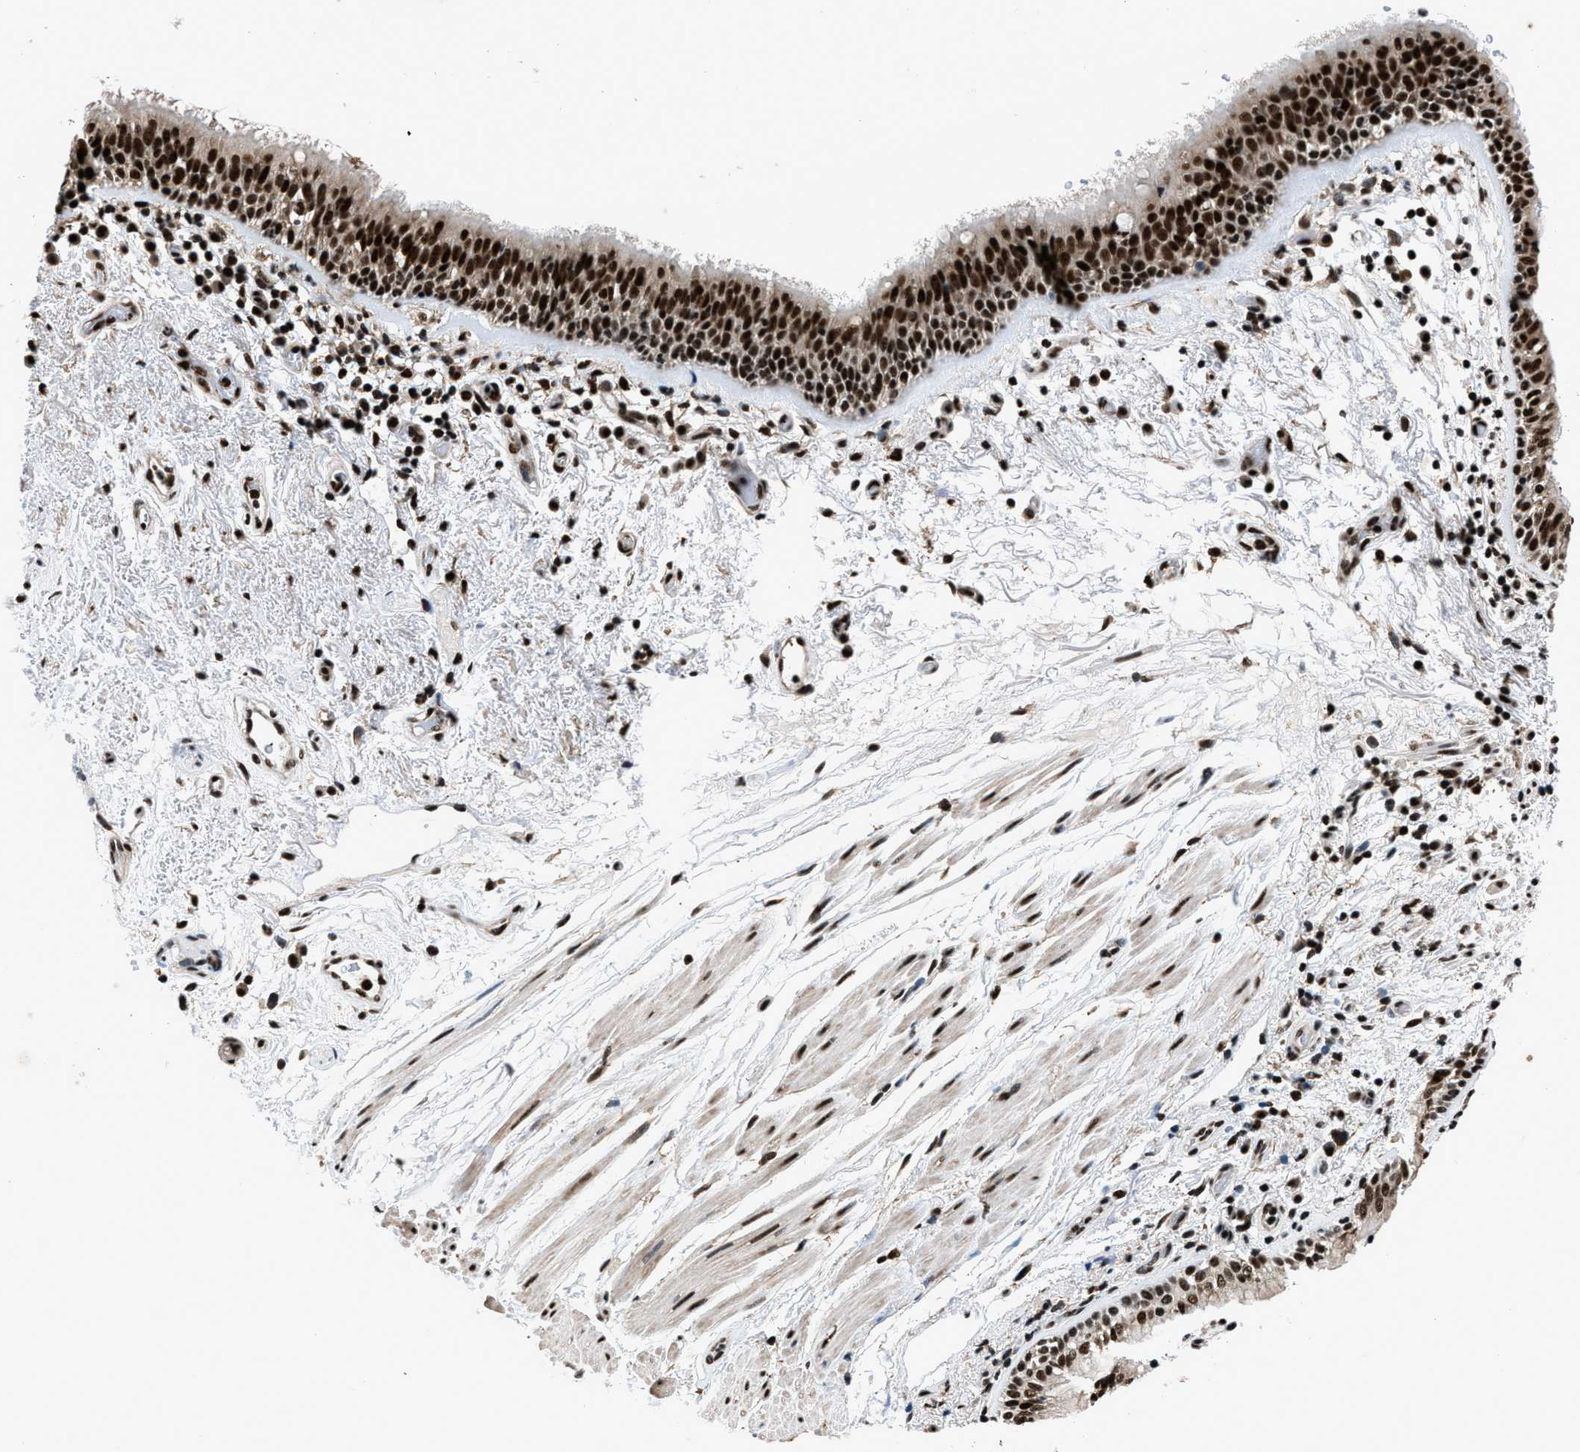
{"staining": {"intensity": "strong", "quantity": ">75%", "location": "nuclear"}, "tissue": "bronchus", "cell_type": "Respiratory epithelial cells", "image_type": "normal", "snomed": [{"axis": "morphology", "description": "Normal tissue, NOS"}, {"axis": "morphology", "description": "Inflammation, NOS"}, {"axis": "topography", "description": "Cartilage tissue"}, {"axis": "topography", "description": "Bronchus"}], "caption": "Protein staining of benign bronchus exhibits strong nuclear staining in about >75% of respiratory epithelial cells. (Brightfield microscopy of DAB IHC at high magnification).", "gene": "HNRNPF", "patient": {"sex": "male", "age": 77}}